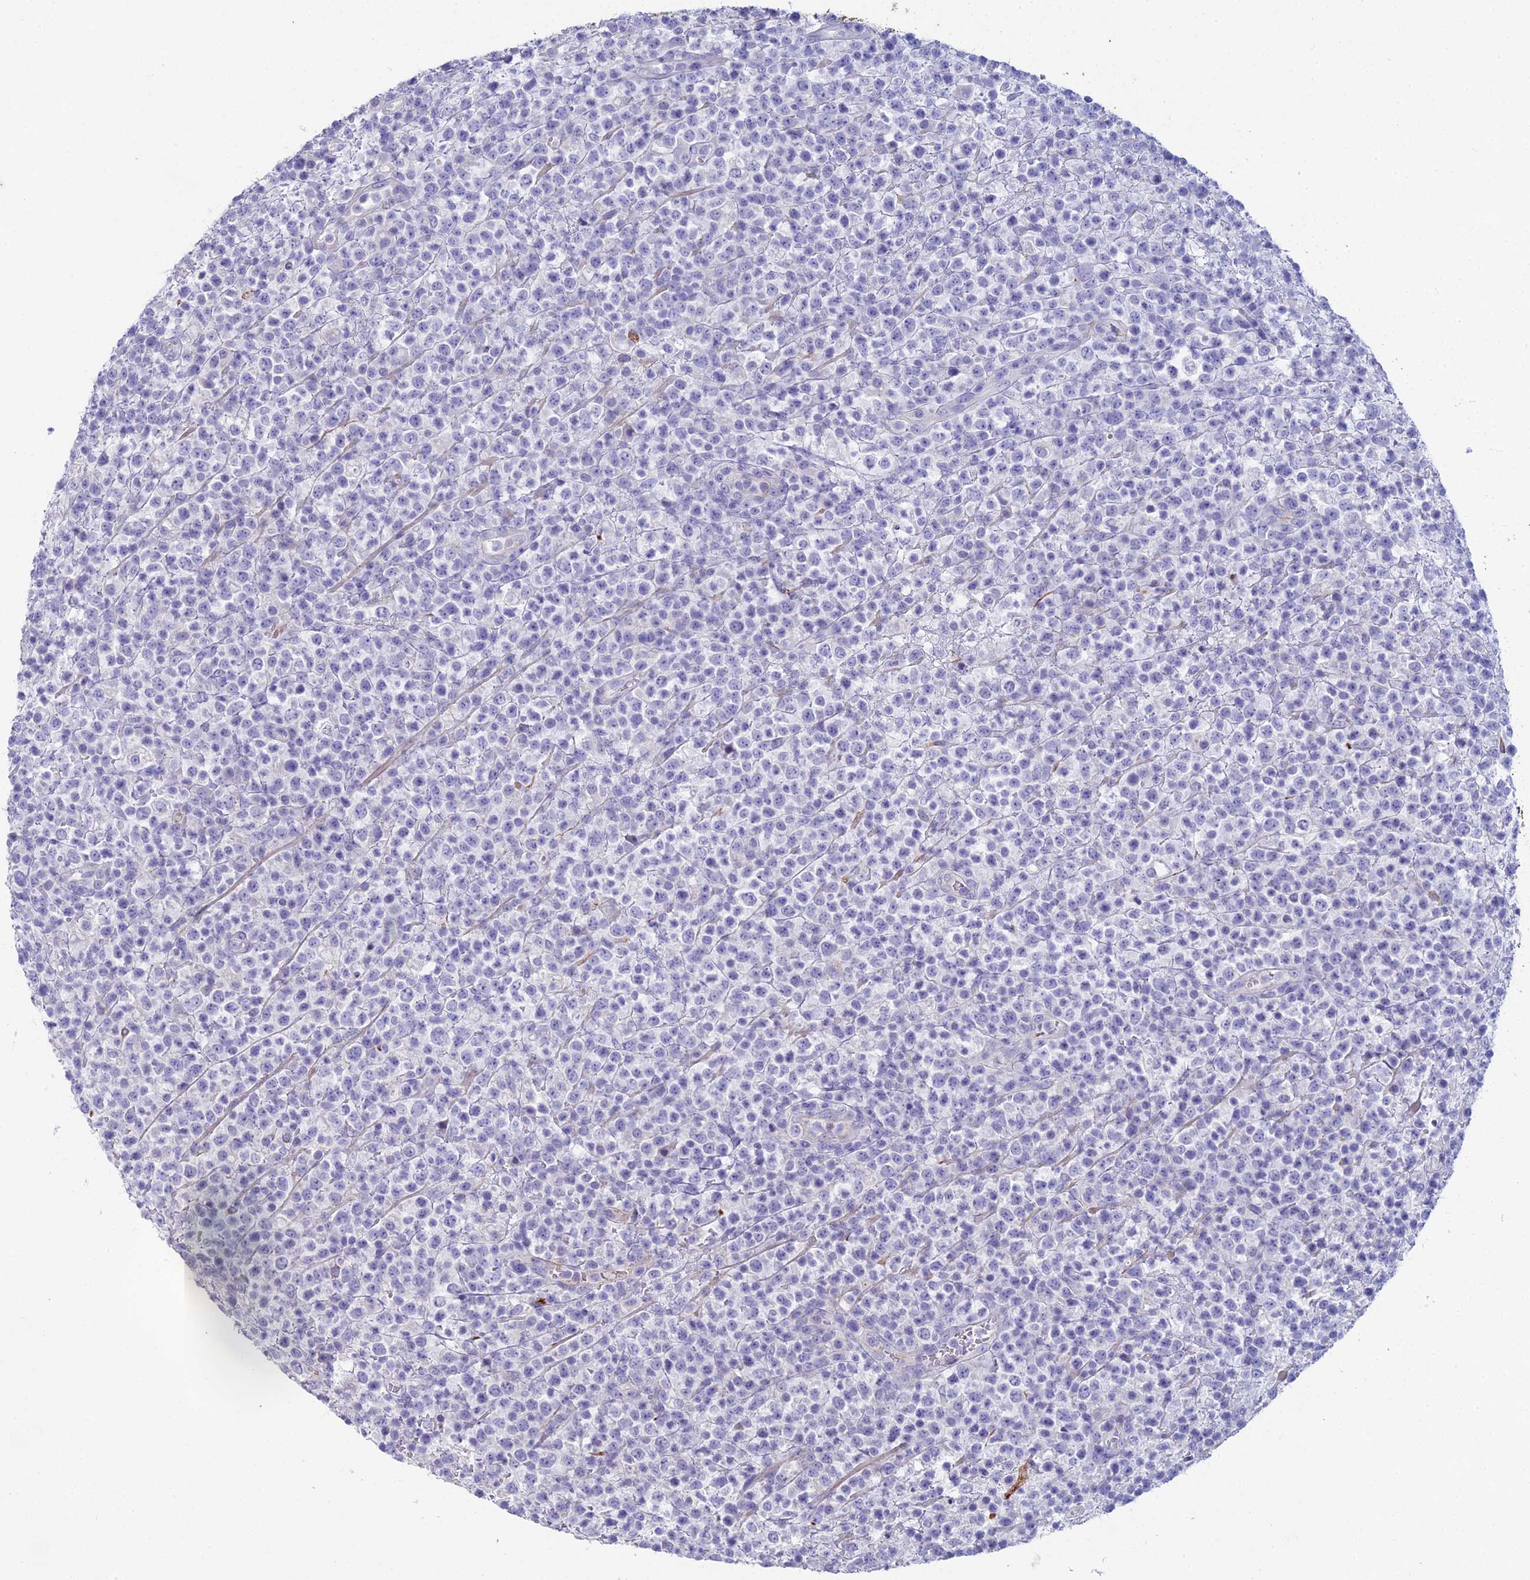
{"staining": {"intensity": "negative", "quantity": "none", "location": "none"}, "tissue": "lymphoma", "cell_type": "Tumor cells", "image_type": "cancer", "snomed": [{"axis": "morphology", "description": "Malignant lymphoma, non-Hodgkin's type, High grade"}, {"axis": "topography", "description": "Colon"}], "caption": "The image displays no staining of tumor cells in lymphoma.", "gene": "NCAM1", "patient": {"sex": "female", "age": 53}}